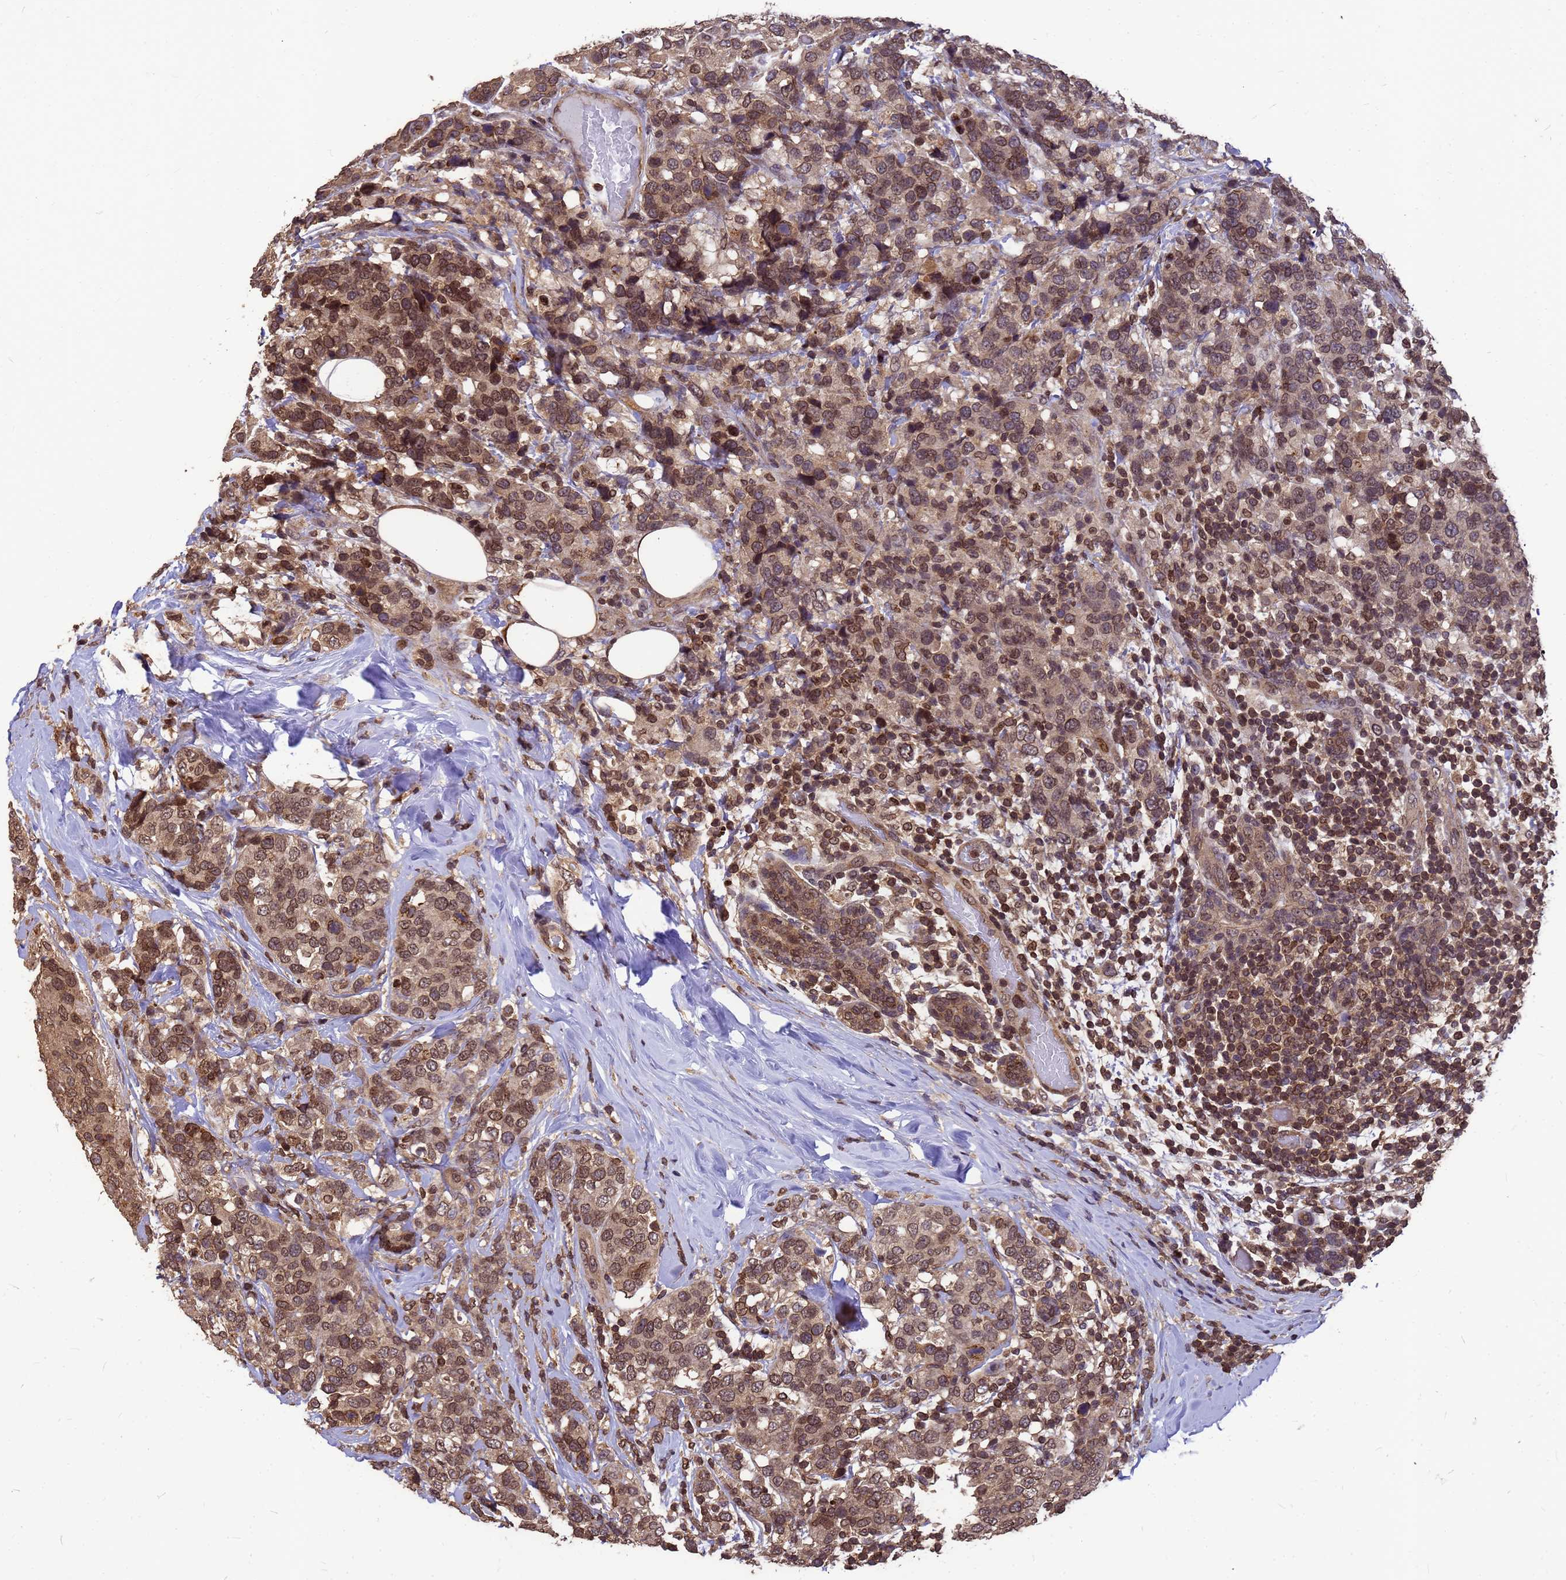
{"staining": {"intensity": "moderate", "quantity": ">75%", "location": "cytoplasmic/membranous,nuclear"}, "tissue": "breast cancer", "cell_type": "Tumor cells", "image_type": "cancer", "snomed": [{"axis": "morphology", "description": "Lobular carcinoma"}, {"axis": "topography", "description": "Breast"}], "caption": "Immunohistochemical staining of human breast cancer (lobular carcinoma) demonstrates moderate cytoplasmic/membranous and nuclear protein positivity in approximately >75% of tumor cells.", "gene": "C1orf35", "patient": {"sex": "female", "age": 59}}